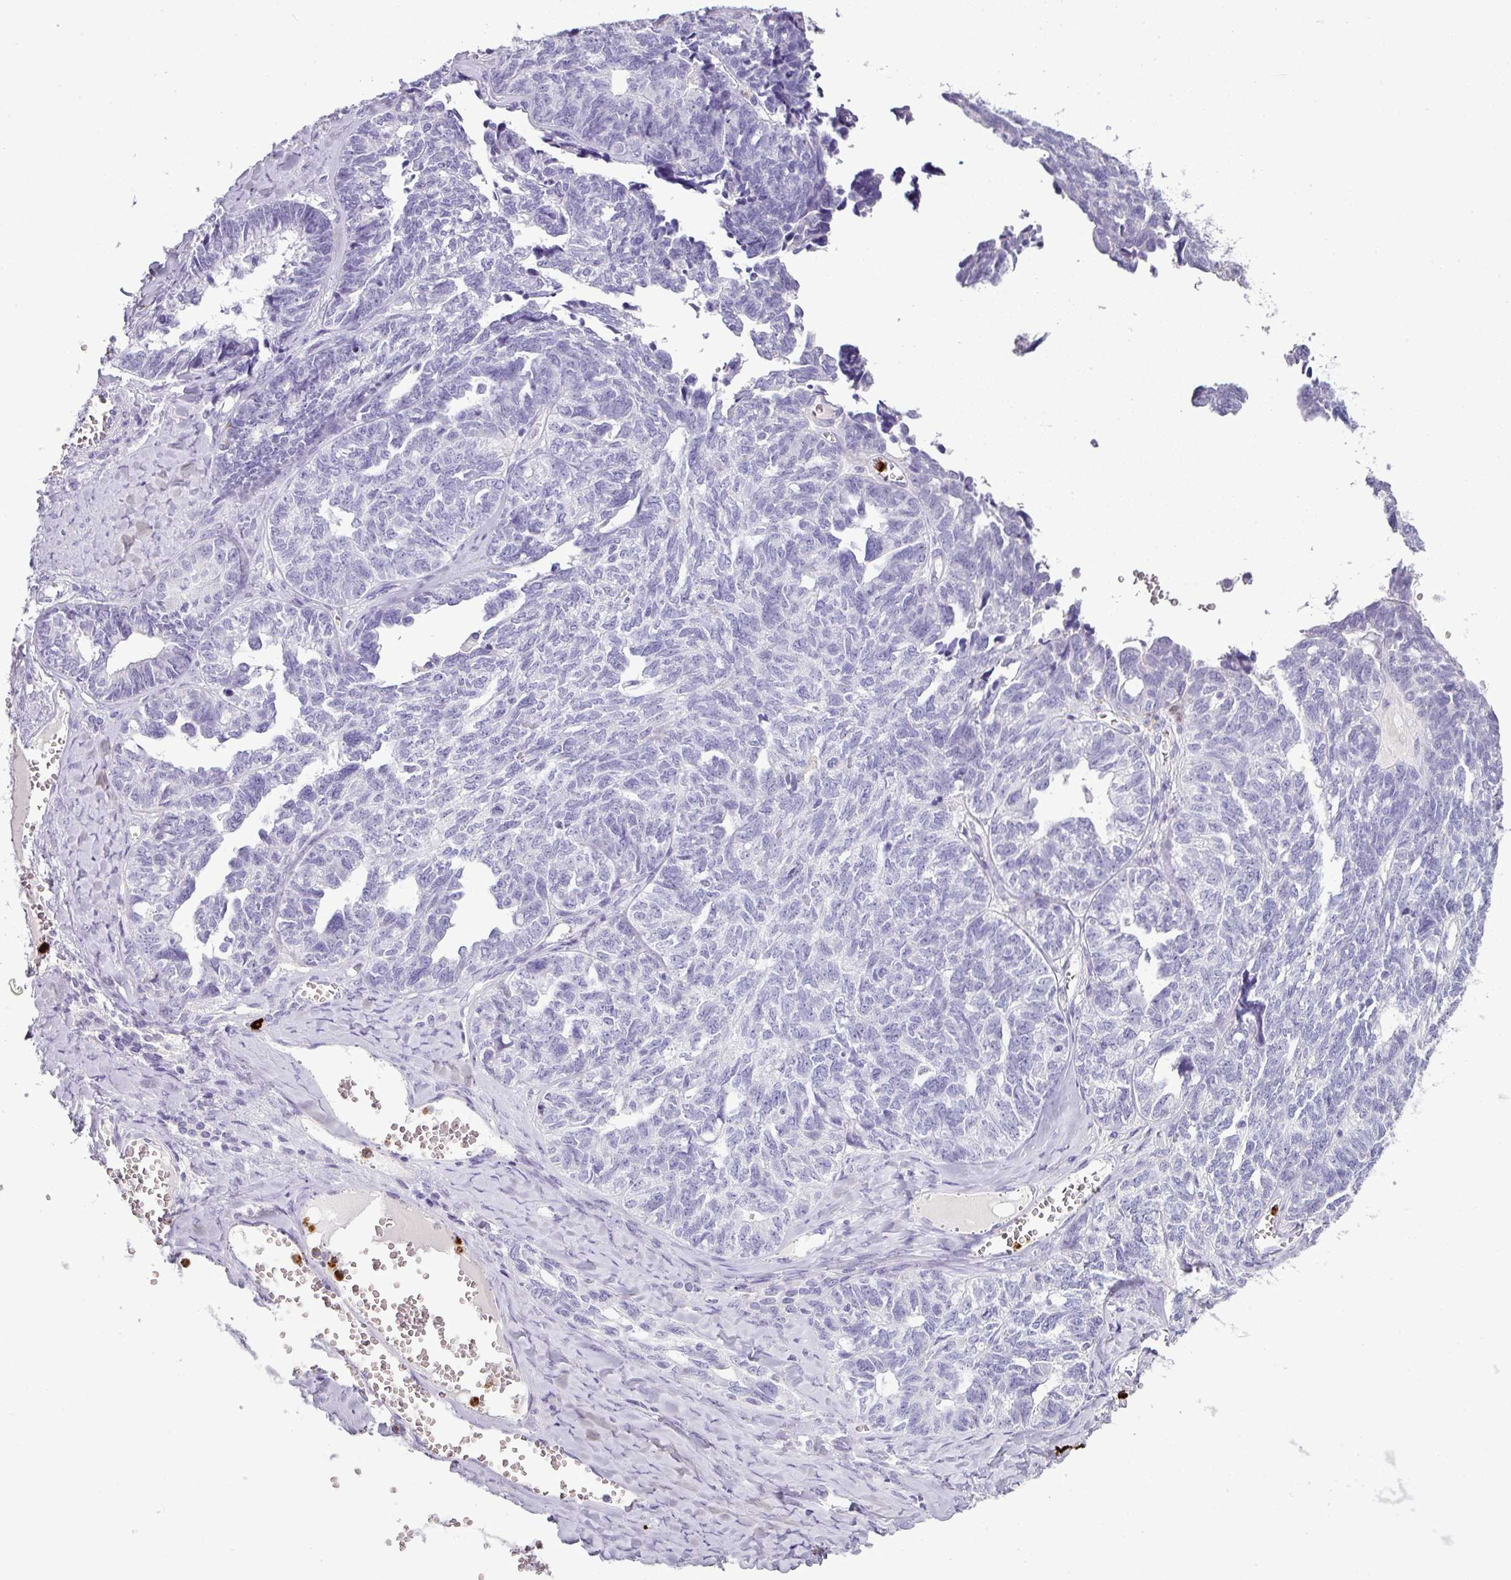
{"staining": {"intensity": "negative", "quantity": "none", "location": "none"}, "tissue": "ovarian cancer", "cell_type": "Tumor cells", "image_type": "cancer", "snomed": [{"axis": "morphology", "description": "Cystadenocarcinoma, serous, NOS"}, {"axis": "topography", "description": "Ovary"}], "caption": "An immunohistochemistry micrograph of ovarian cancer is shown. There is no staining in tumor cells of ovarian cancer.", "gene": "CTSG", "patient": {"sex": "female", "age": 79}}